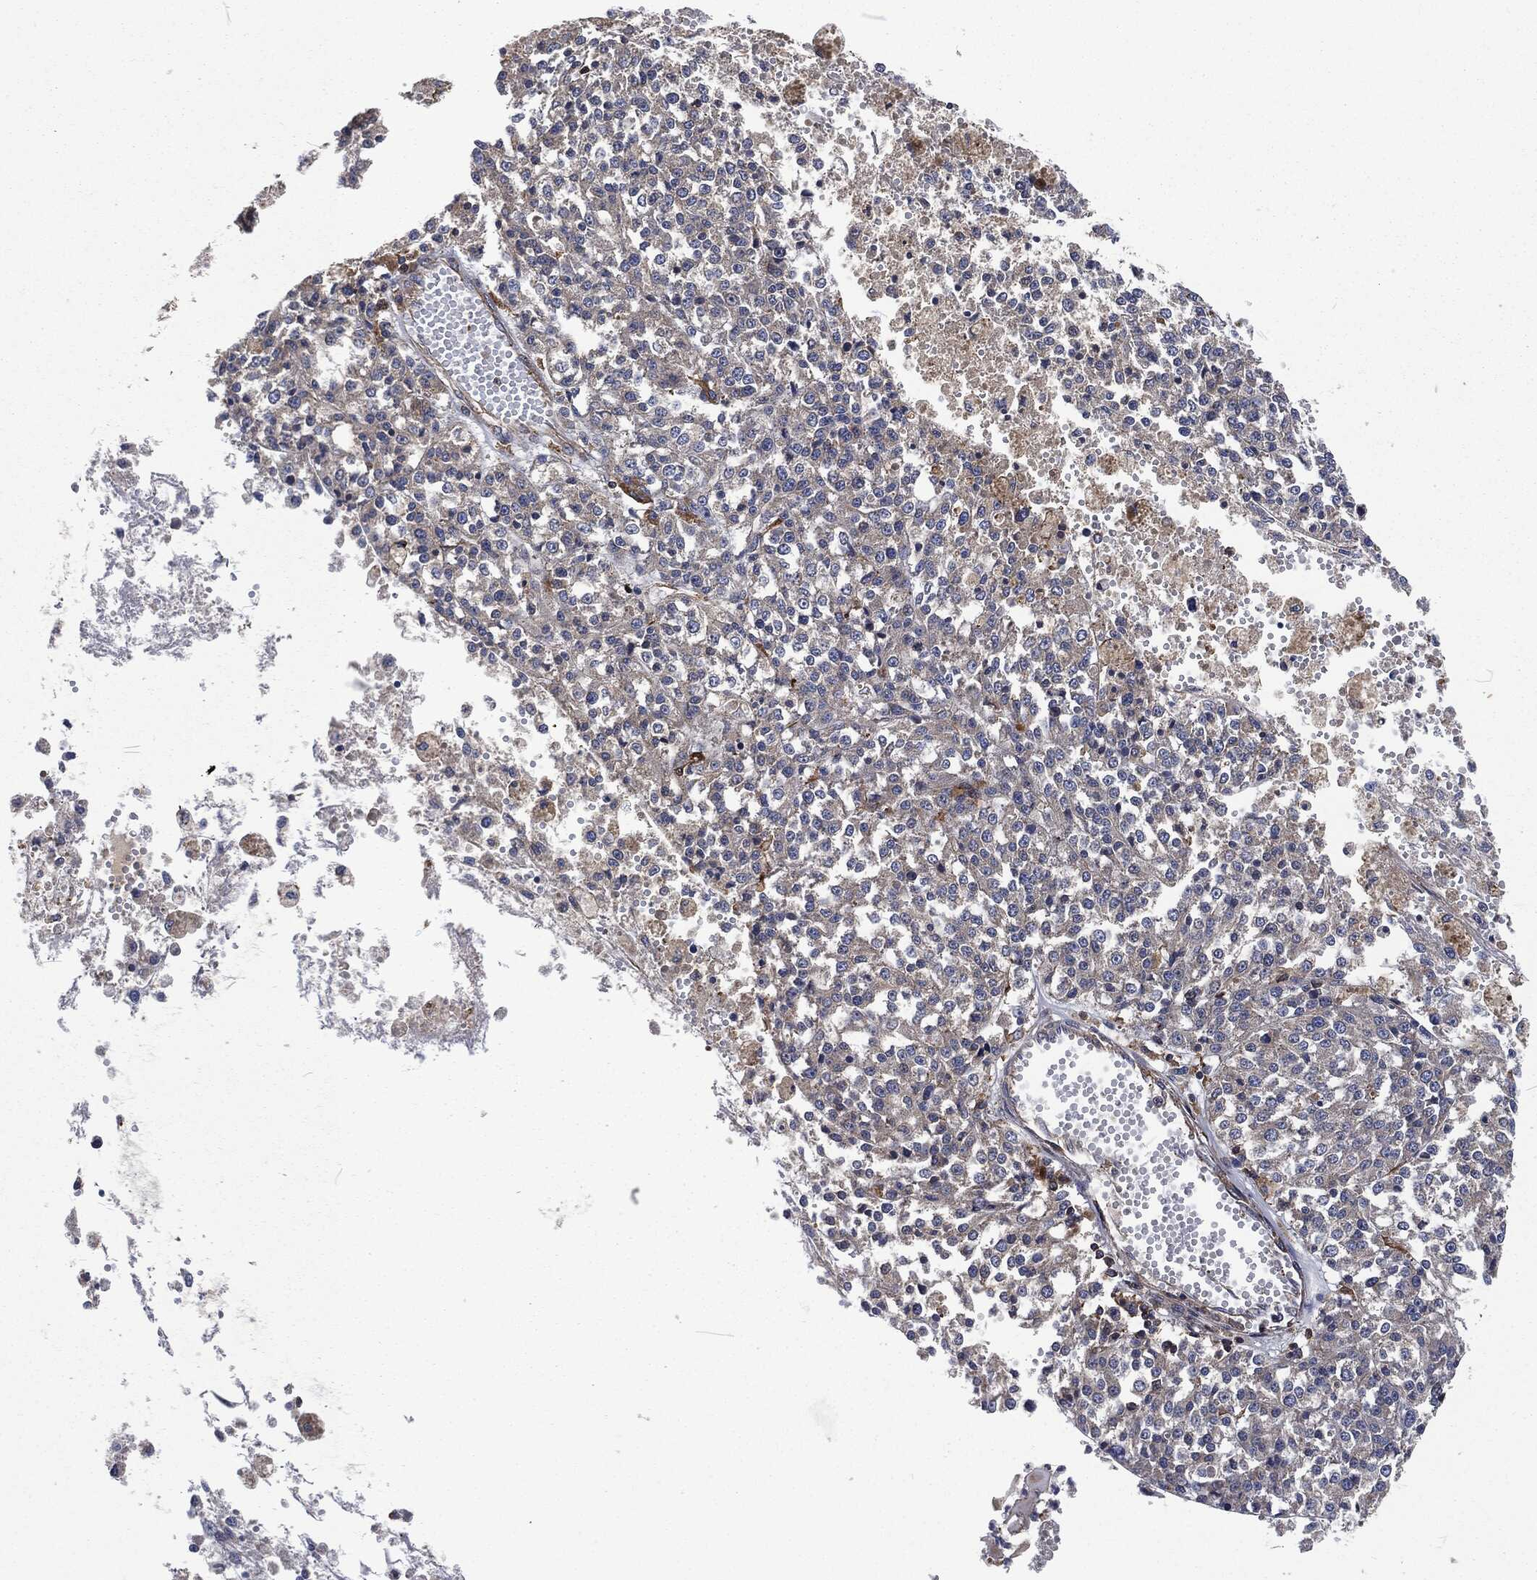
{"staining": {"intensity": "negative", "quantity": "none", "location": "none"}, "tissue": "melanoma", "cell_type": "Tumor cells", "image_type": "cancer", "snomed": [{"axis": "morphology", "description": "Malignant melanoma, Metastatic site"}, {"axis": "topography", "description": "Lymph node"}], "caption": "The immunohistochemistry (IHC) photomicrograph has no significant expression in tumor cells of malignant melanoma (metastatic site) tissue.", "gene": "LGALS9", "patient": {"sex": "female", "age": 64}}